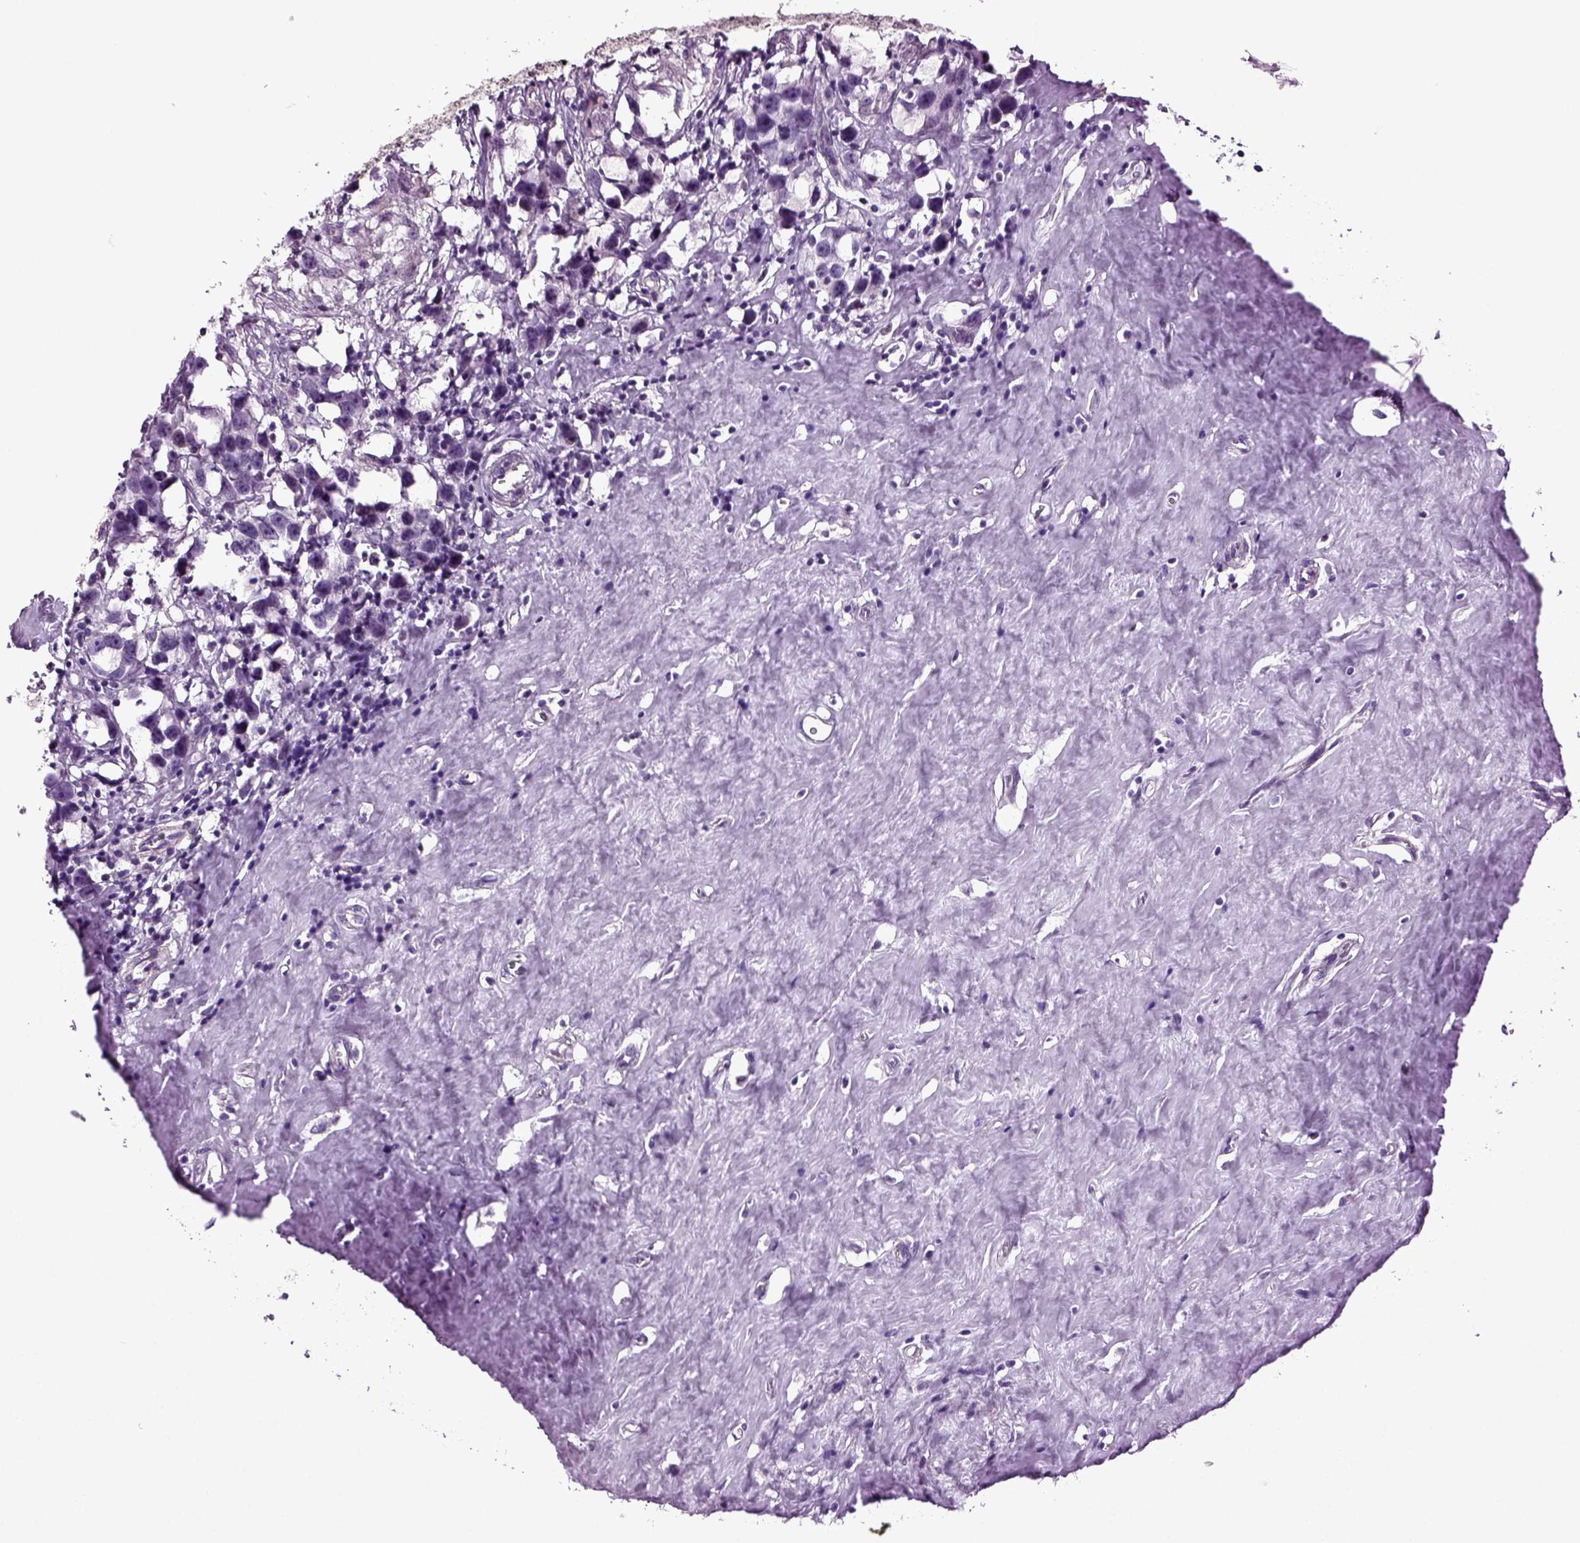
{"staining": {"intensity": "negative", "quantity": "none", "location": "none"}, "tissue": "testis cancer", "cell_type": "Tumor cells", "image_type": "cancer", "snomed": [{"axis": "morphology", "description": "Seminoma, NOS"}, {"axis": "topography", "description": "Testis"}], "caption": "An immunohistochemistry (IHC) photomicrograph of testis cancer (seminoma) is shown. There is no staining in tumor cells of testis cancer (seminoma).", "gene": "HAGHL", "patient": {"sex": "male", "age": 49}}